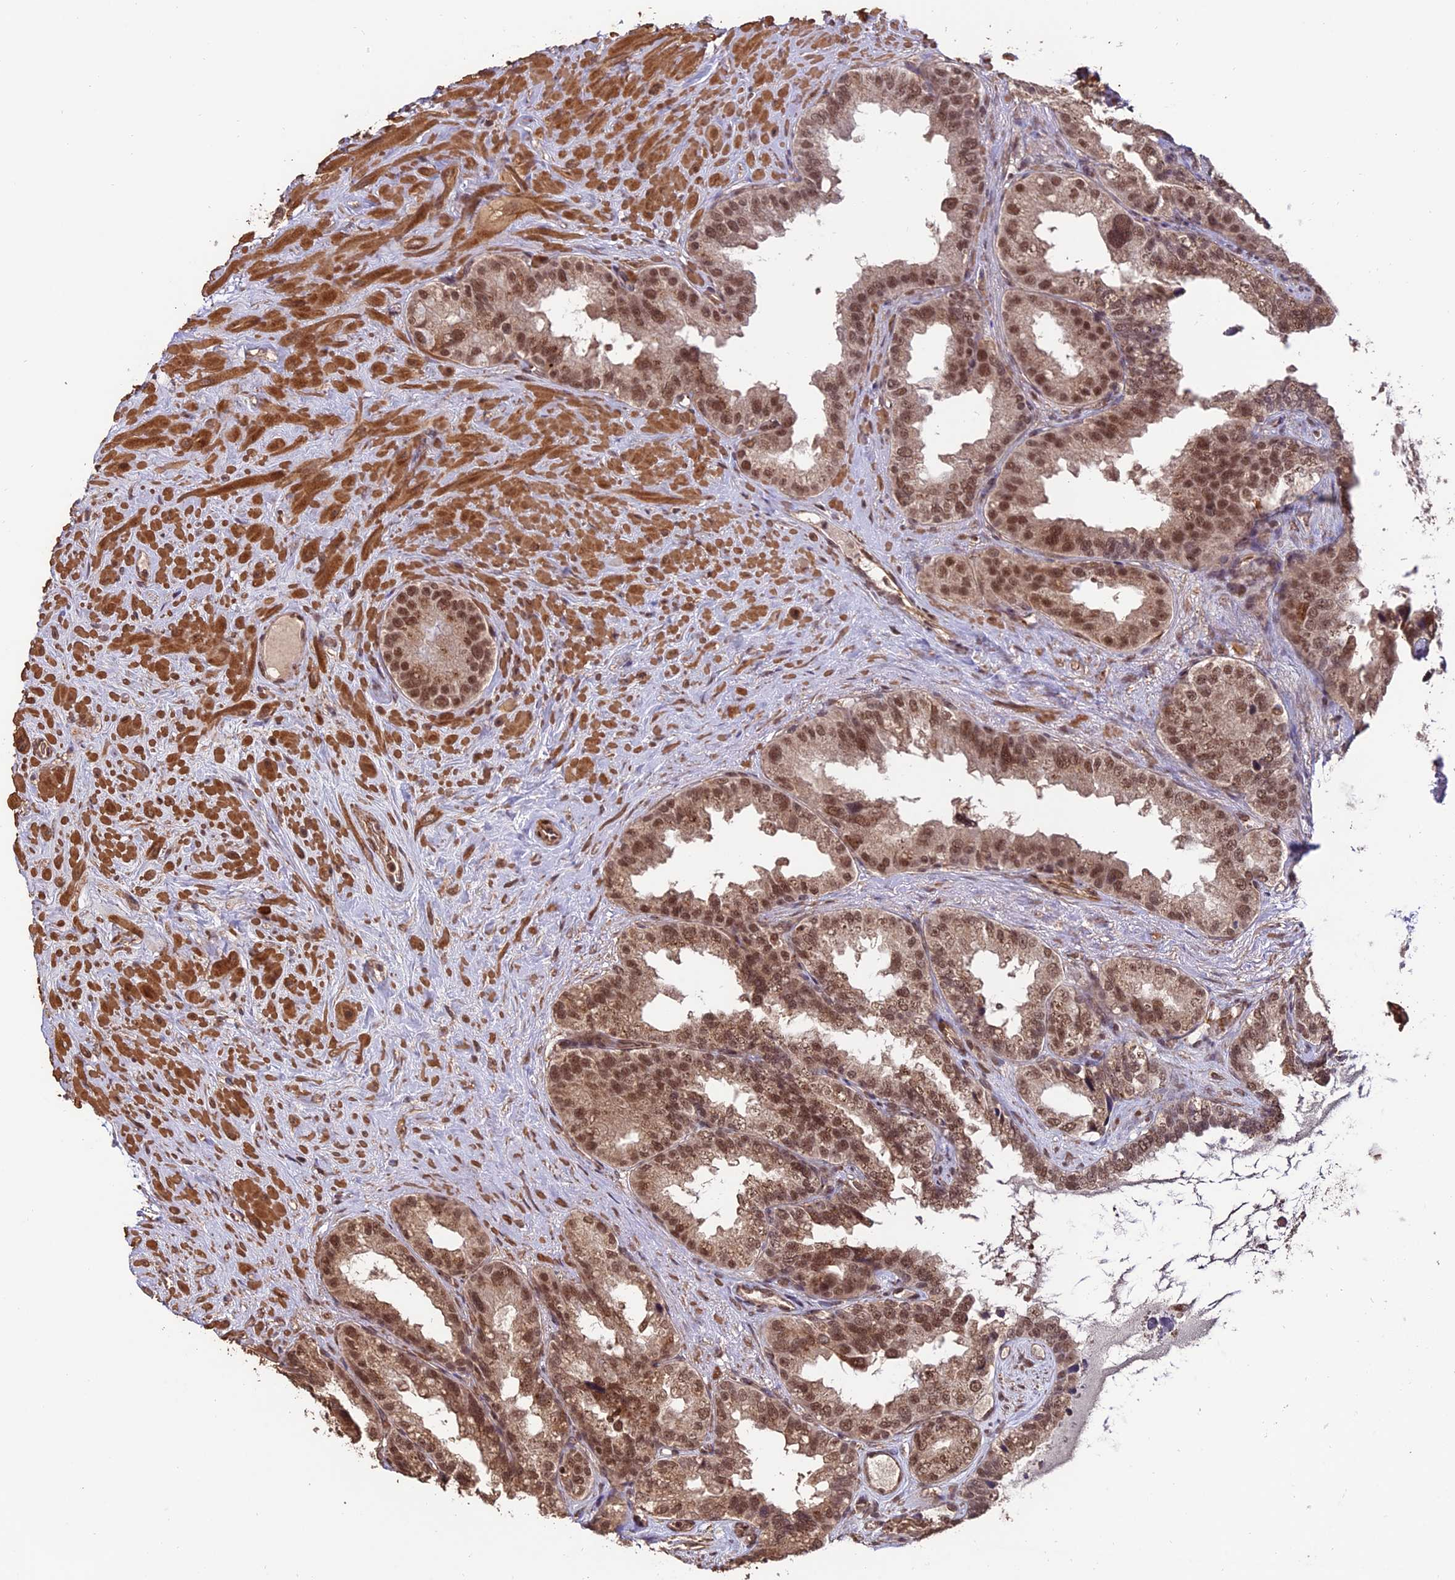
{"staining": {"intensity": "moderate", "quantity": ">75%", "location": "nuclear"}, "tissue": "seminal vesicle", "cell_type": "Glandular cells", "image_type": "normal", "snomed": [{"axis": "morphology", "description": "Normal tissue, NOS"}, {"axis": "topography", "description": "Seminal veicle"}], "caption": "An image showing moderate nuclear positivity in approximately >75% of glandular cells in normal seminal vesicle, as visualized by brown immunohistochemical staining.", "gene": "CABIN1", "patient": {"sex": "male", "age": 80}}